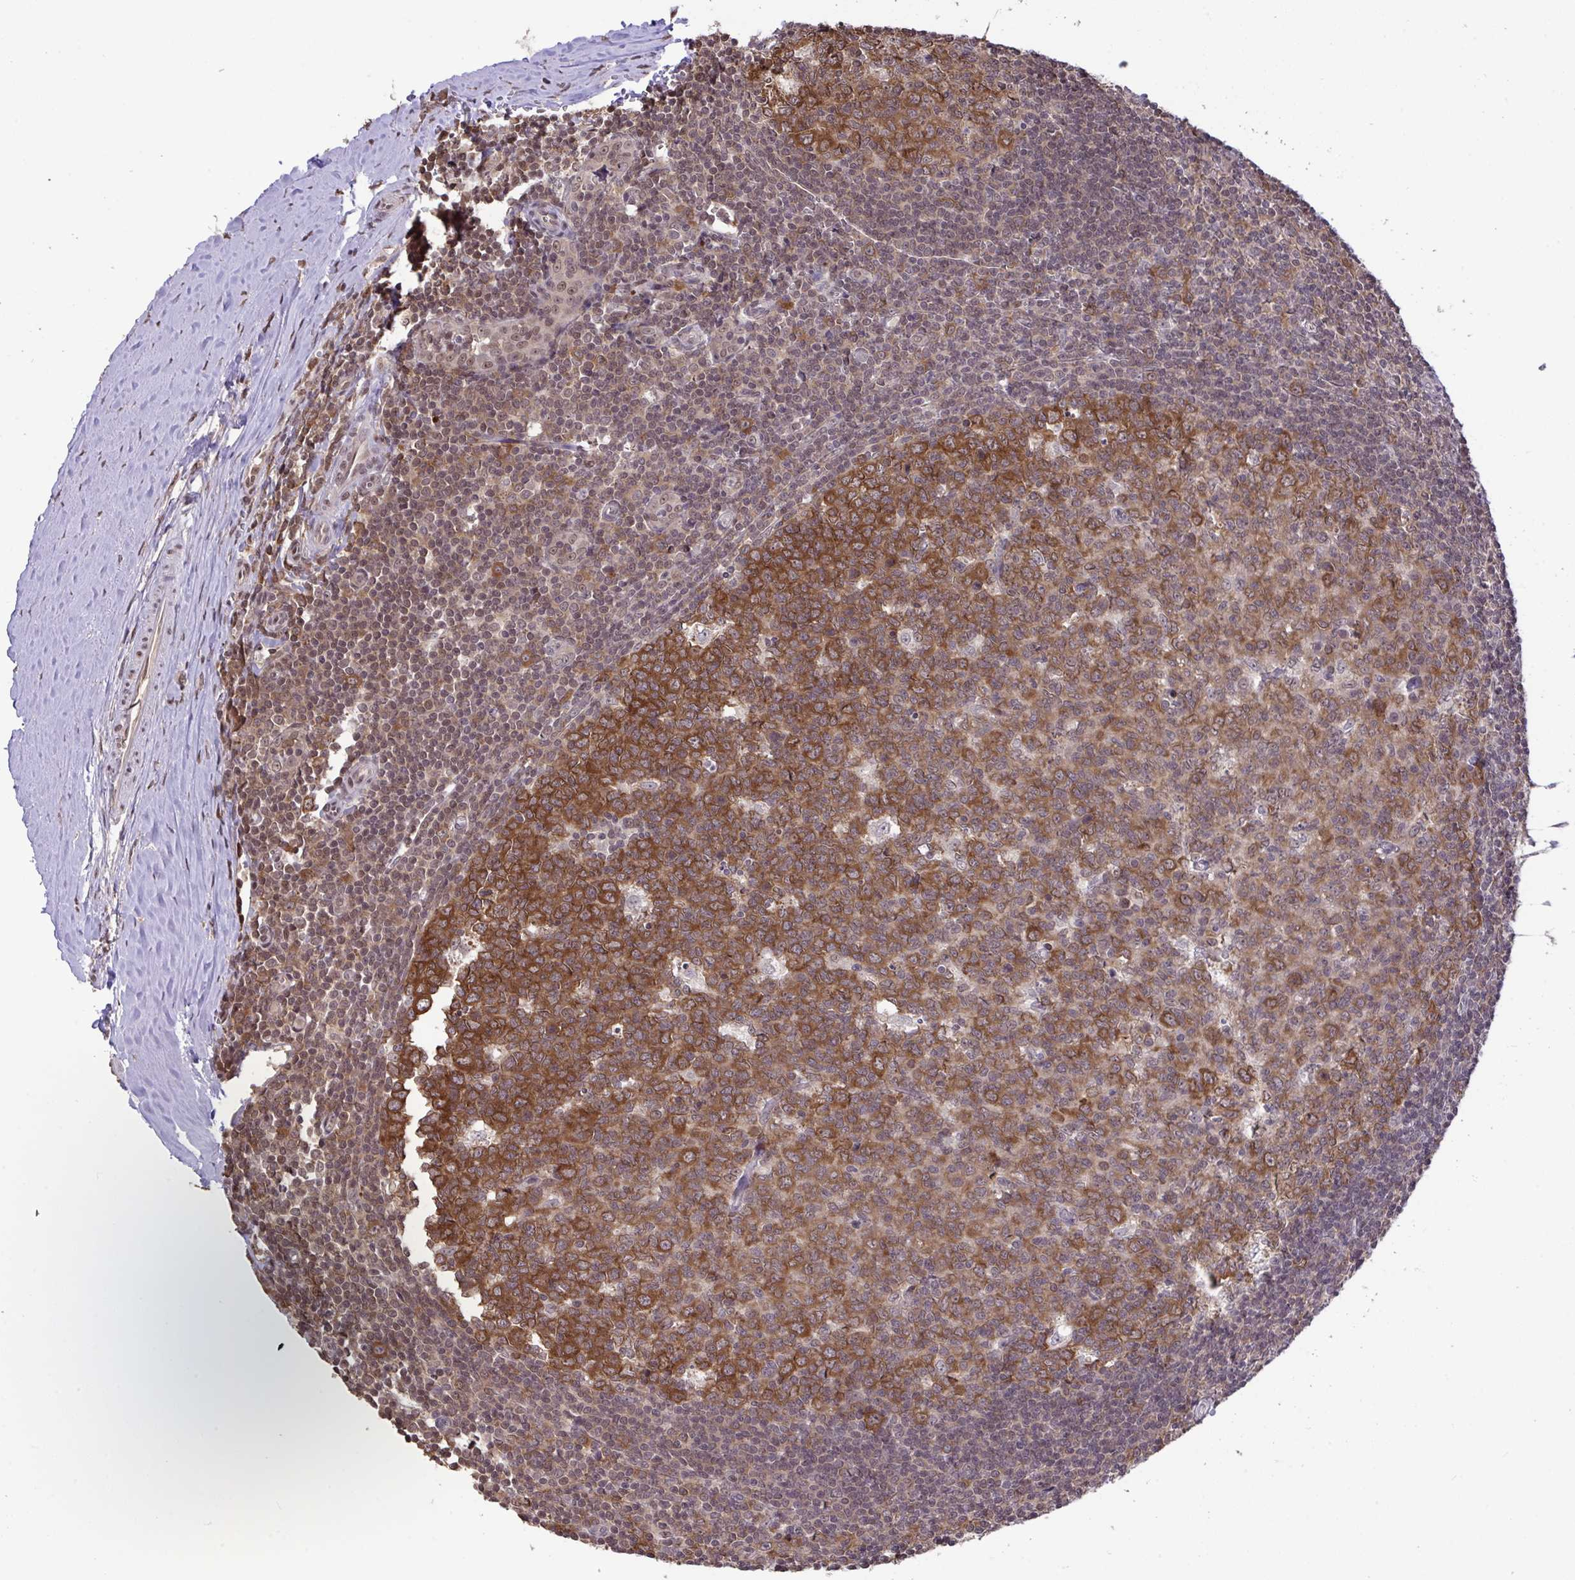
{"staining": {"intensity": "strong", "quantity": ">75%", "location": "cytoplasmic/membranous"}, "tissue": "tonsil", "cell_type": "Germinal center cells", "image_type": "normal", "snomed": [{"axis": "morphology", "description": "Normal tissue, NOS"}, {"axis": "topography", "description": "Tonsil"}], "caption": "Protein expression analysis of benign human tonsil reveals strong cytoplasmic/membranous expression in approximately >75% of germinal center cells.", "gene": "C12orf57", "patient": {"sex": "male", "age": 27}}